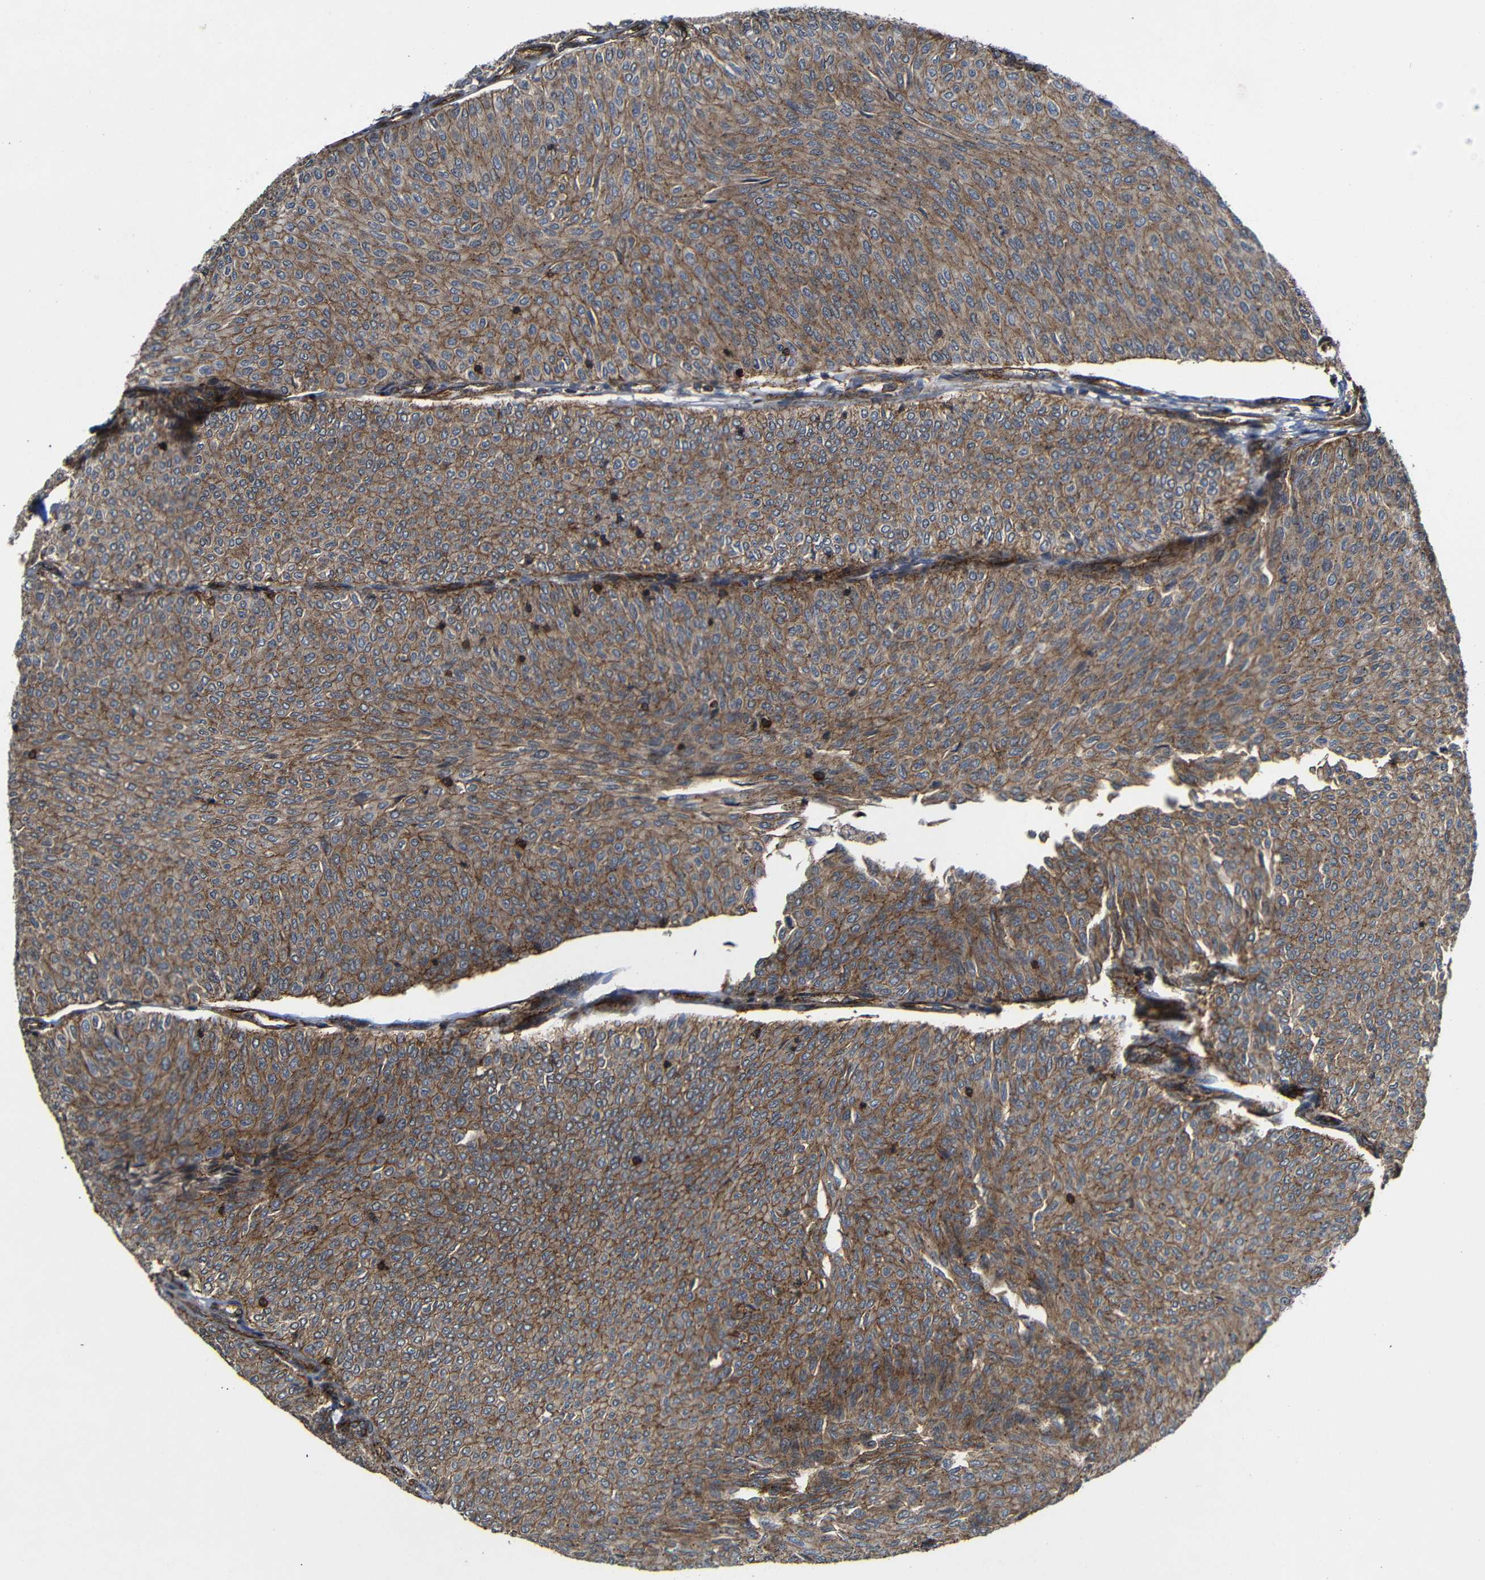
{"staining": {"intensity": "moderate", "quantity": ">75%", "location": "cytoplasmic/membranous"}, "tissue": "urothelial cancer", "cell_type": "Tumor cells", "image_type": "cancer", "snomed": [{"axis": "morphology", "description": "Urothelial carcinoma, Low grade"}, {"axis": "topography", "description": "Urinary bladder"}], "caption": "DAB immunohistochemical staining of human urothelial carcinoma (low-grade) shows moderate cytoplasmic/membranous protein expression in about >75% of tumor cells. (brown staining indicates protein expression, while blue staining denotes nuclei).", "gene": "NANOS1", "patient": {"sex": "male", "age": 78}}